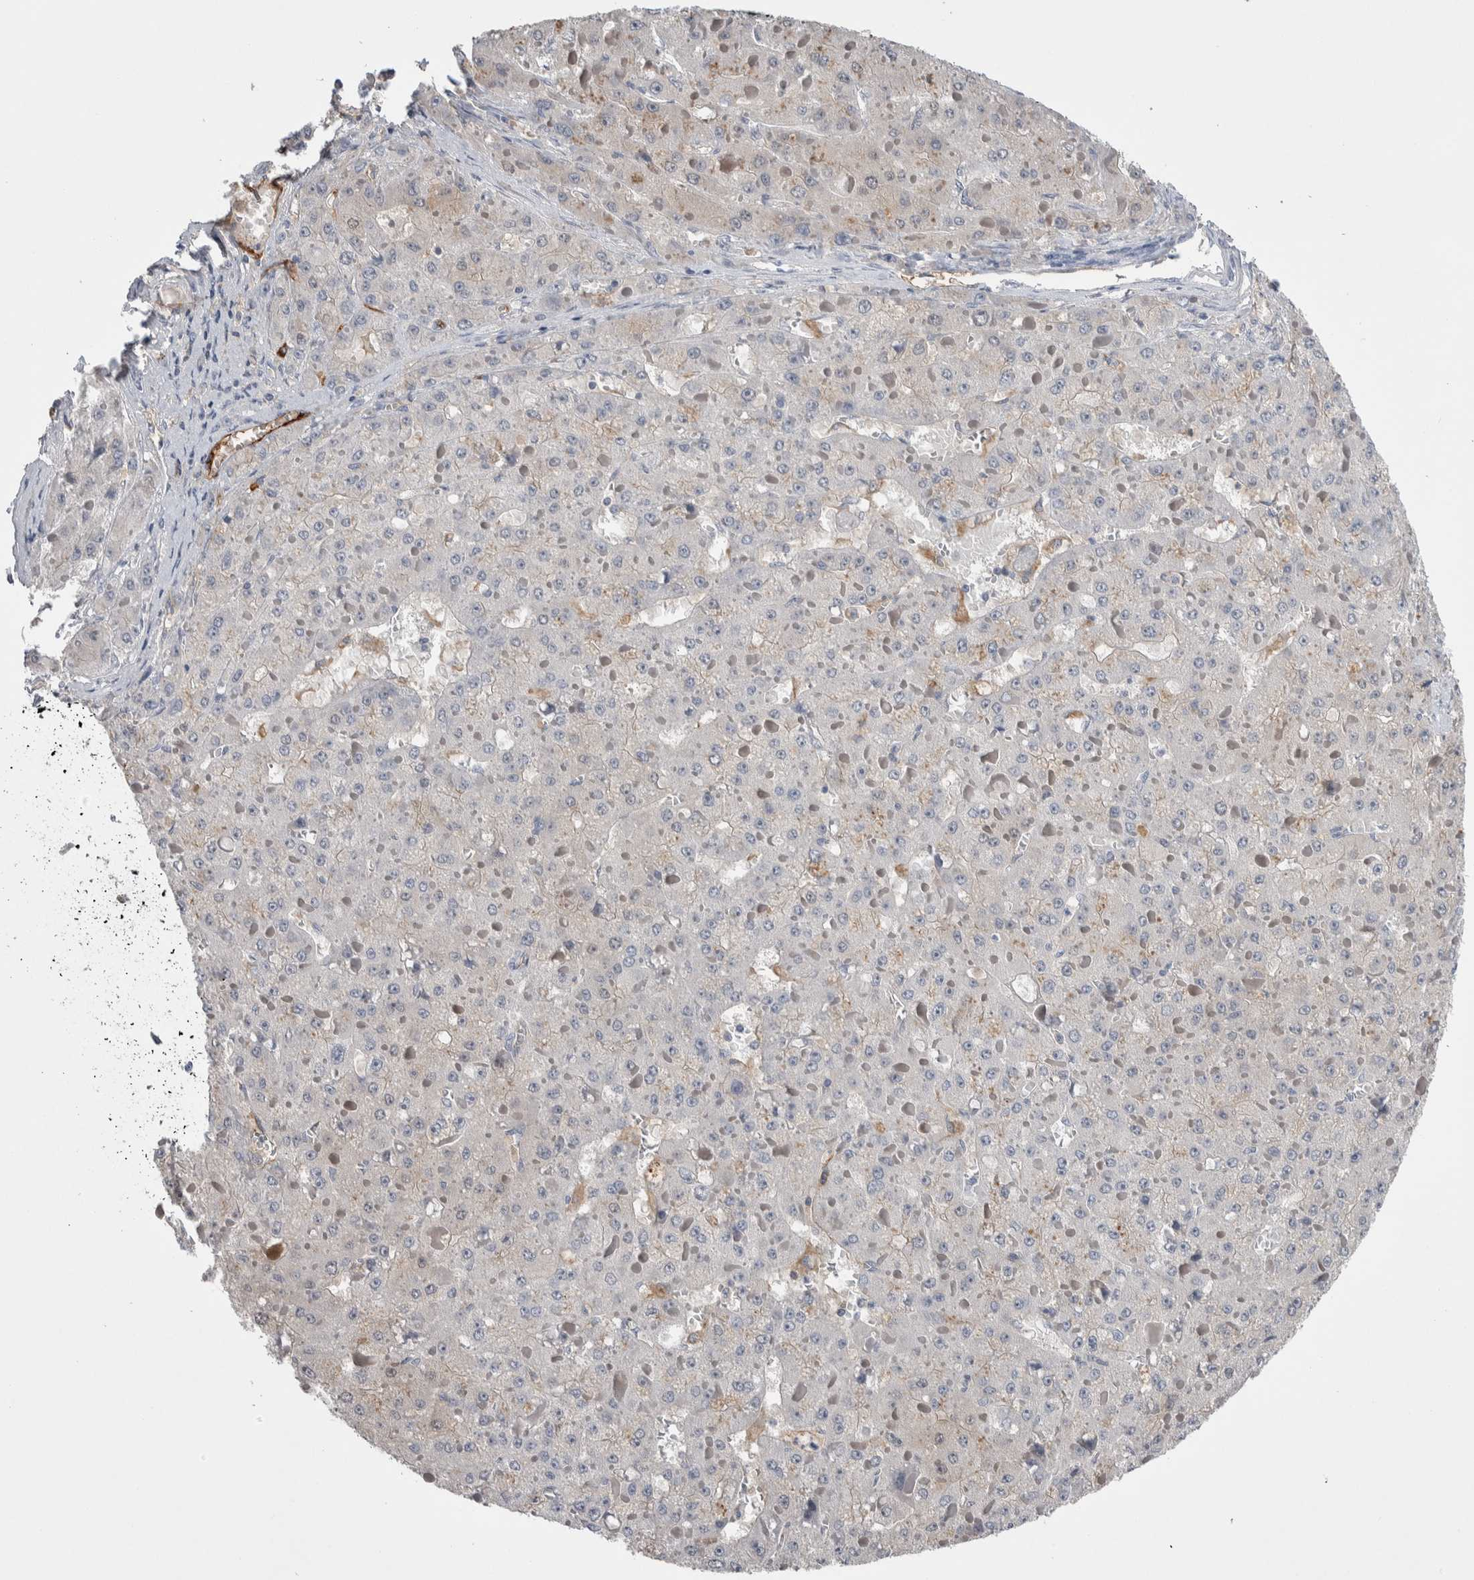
{"staining": {"intensity": "moderate", "quantity": "<25%", "location": "cytoplasmic/membranous,nuclear"}, "tissue": "liver cancer", "cell_type": "Tumor cells", "image_type": "cancer", "snomed": [{"axis": "morphology", "description": "Carcinoma, Hepatocellular, NOS"}, {"axis": "topography", "description": "Liver"}], "caption": "Moderate cytoplasmic/membranous and nuclear staining for a protein is seen in about <25% of tumor cells of hepatocellular carcinoma (liver) using IHC.", "gene": "CEP131", "patient": {"sex": "female", "age": 73}}